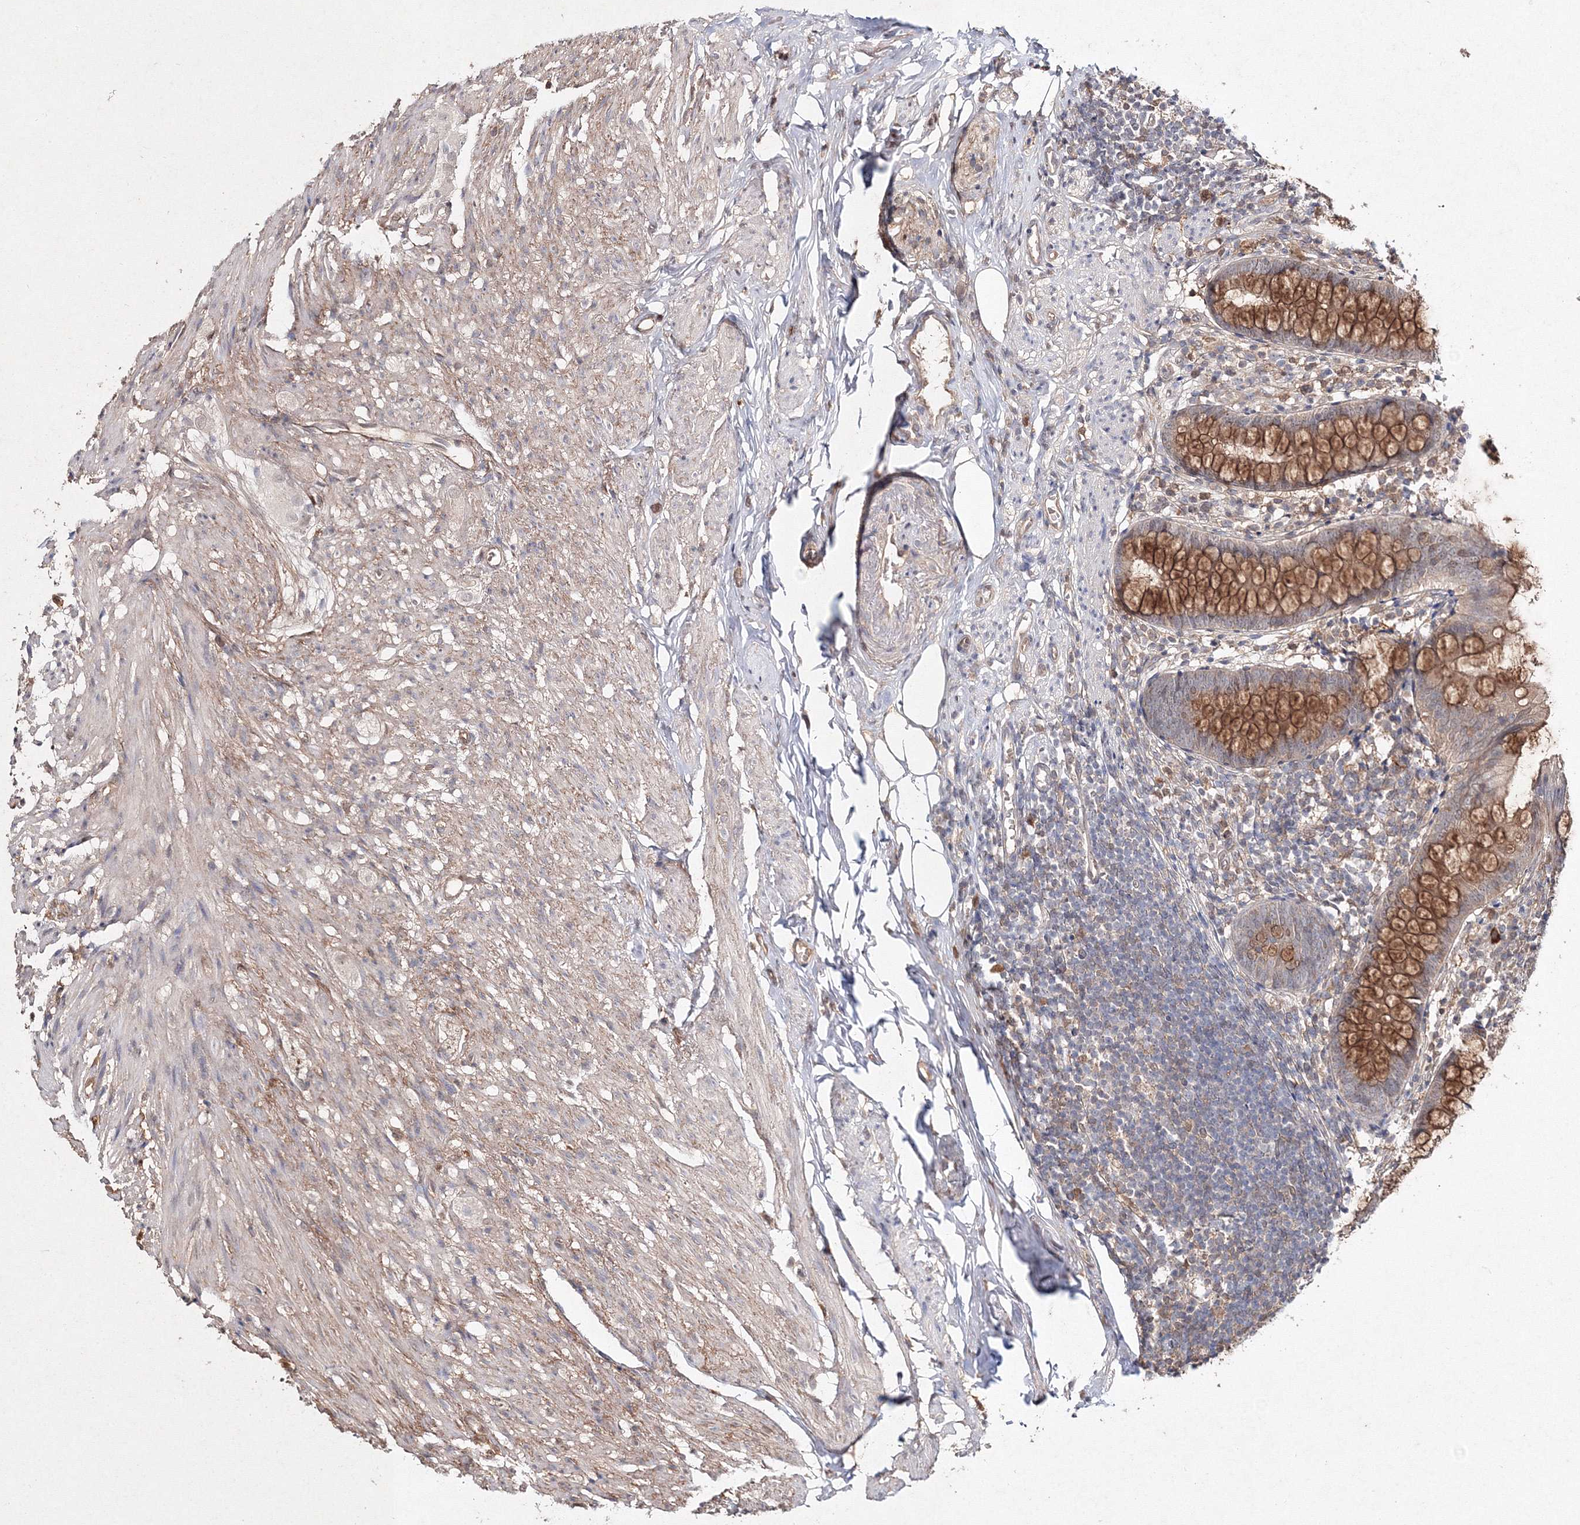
{"staining": {"intensity": "moderate", "quantity": "25%-75%", "location": "cytoplasmic/membranous"}, "tissue": "appendix", "cell_type": "Glandular cells", "image_type": "normal", "snomed": [{"axis": "morphology", "description": "Normal tissue, NOS"}, {"axis": "topography", "description": "Appendix"}], "caption": "Immunohistochemistry of normal human appendix displays medium levels of moderate cytoplasmic/membranous positivity in about 25%-75% of glandular cells.", "gene": "S100A11", "patient": {"sex": "female", "age": 77}}